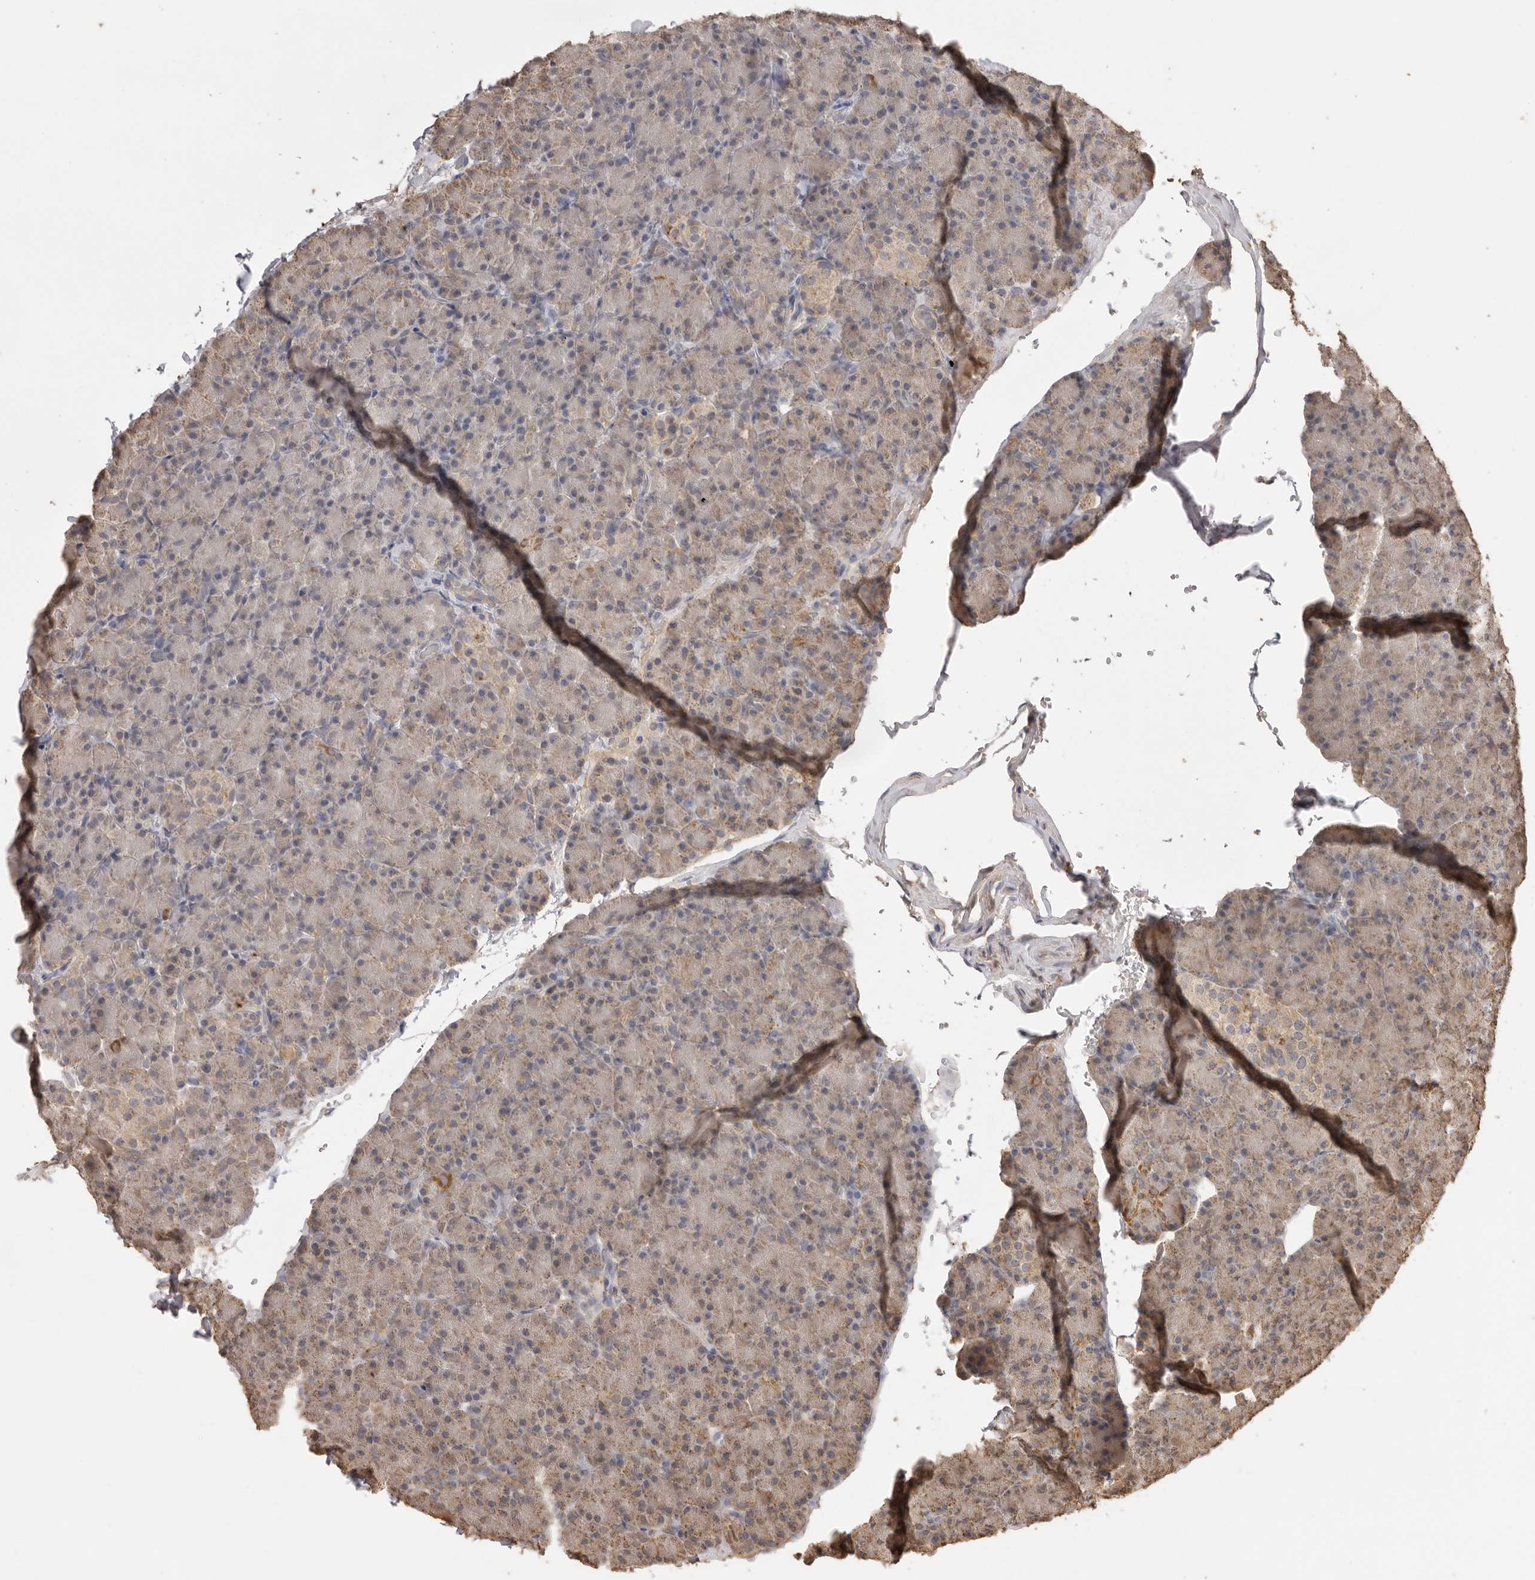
{"staining": {"intensity": "weak", "quantity": "25%-75%", "location": "cytoplasmic/membranous"}, "tissue": "pancreas", "cell_type": "Exocrine glandular cells", "image_type": "normal", "snomed": [{"axis": "morphology", "description": "Normal tissue, NOS"}, {"axis": "topography", "description": "Pancreas"}], "caption": "This image demonstrates immunohistochemistry staining of normal pancreas, with low weak cytoplasmic/membranous staining in about 25%-75% of exocrine glandular cells.", "gene": "JAG2", "patient": {"sex": "female", "age": 43}}